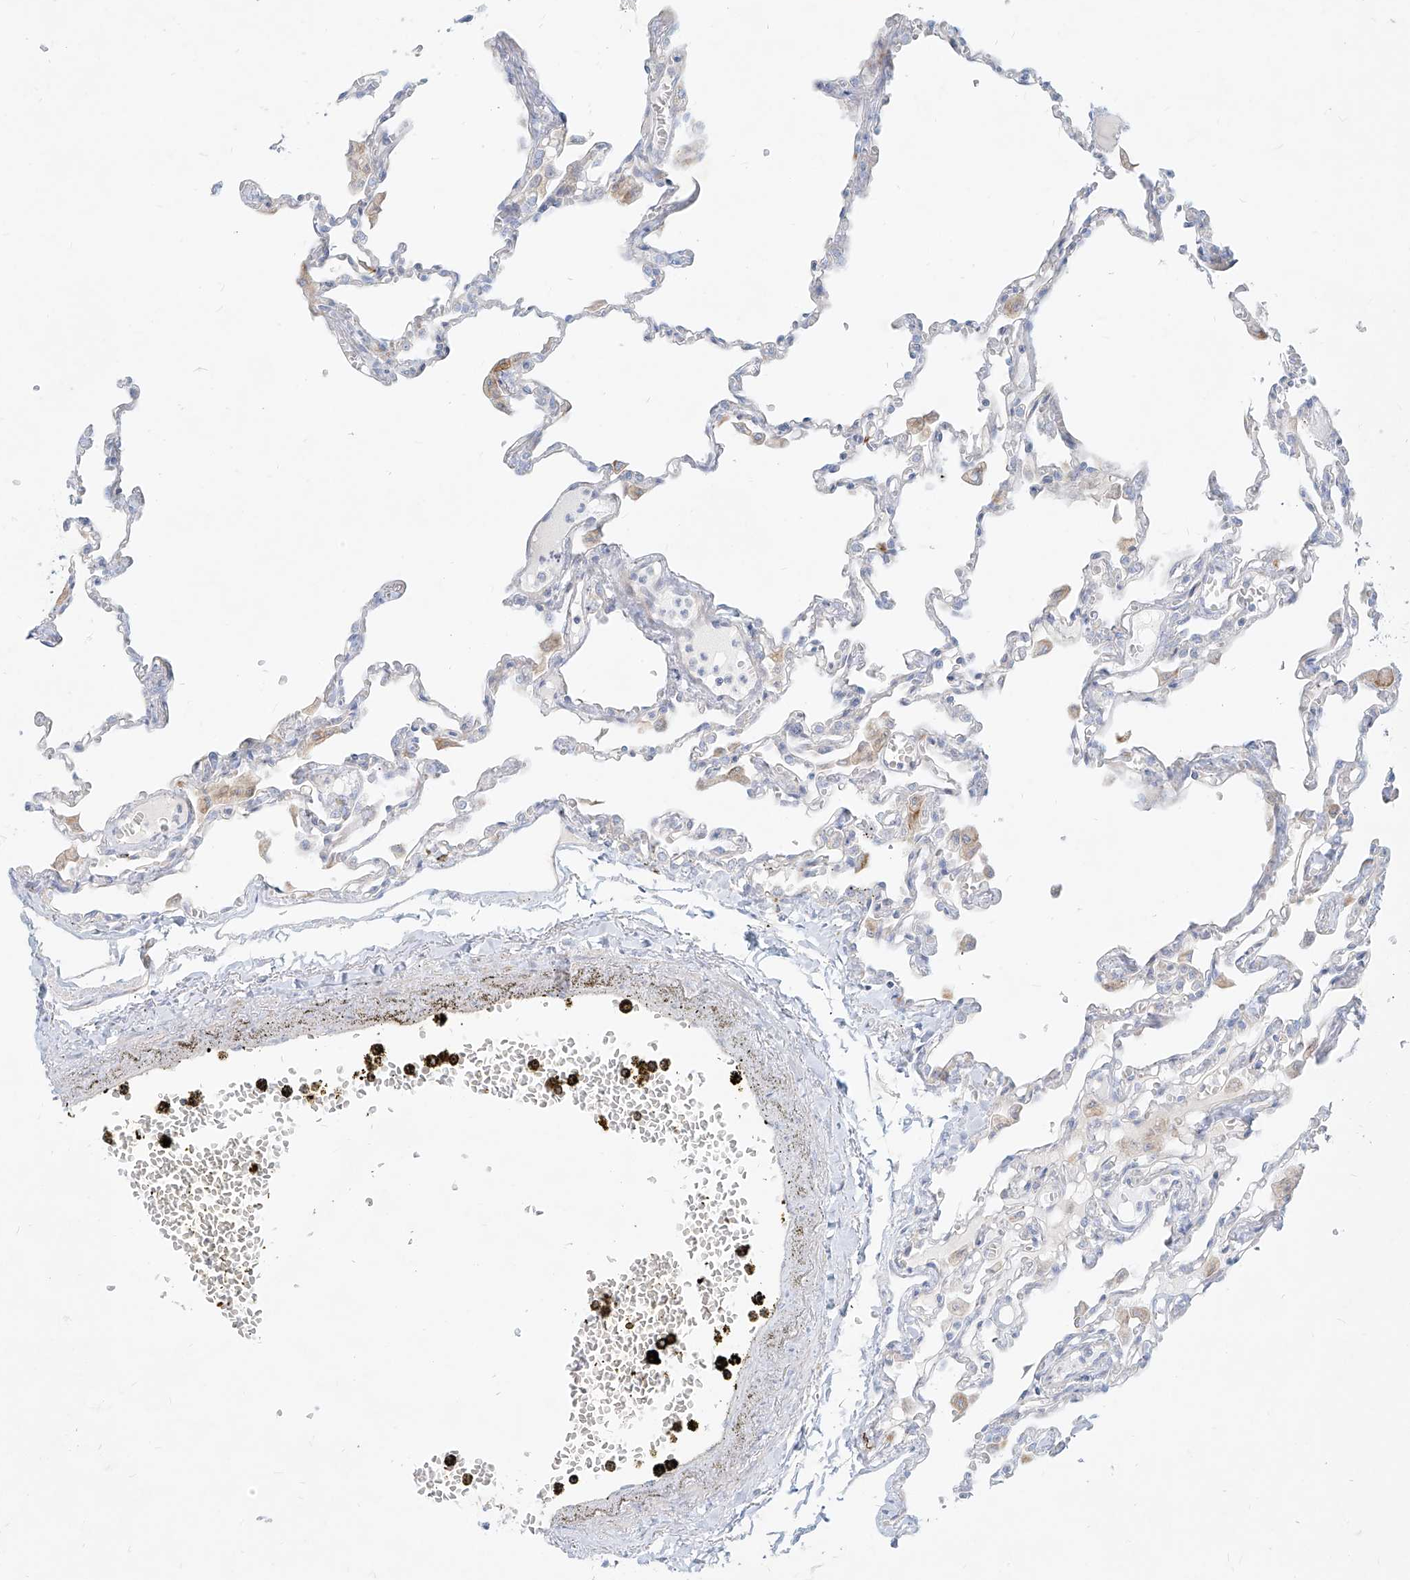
{"staining": {"intensity": "negative", "quantity": "none", "location": "none"}, "tissue": "lung", "cell_type": "Alveolar cells", "image_type": "normal", "snomed": [{"axis": "morphology", "description": "Normal tissue, NOS"}, {"axis": "topography", "description": "Bronchus"}, {"axis": "topography", "description": "Lung"}], "caption": "Alveolar cells are negative for protein expression in normal human lung. Brightfield microscopy of immunohistochemistry (IHC) stained with DAB (3,3'-diaminobenzidine) (brown) and hematoxylin (blue), captured at high magnification.", "gene": "MTX2", "patient": {"sex": "female", "age": 49}}